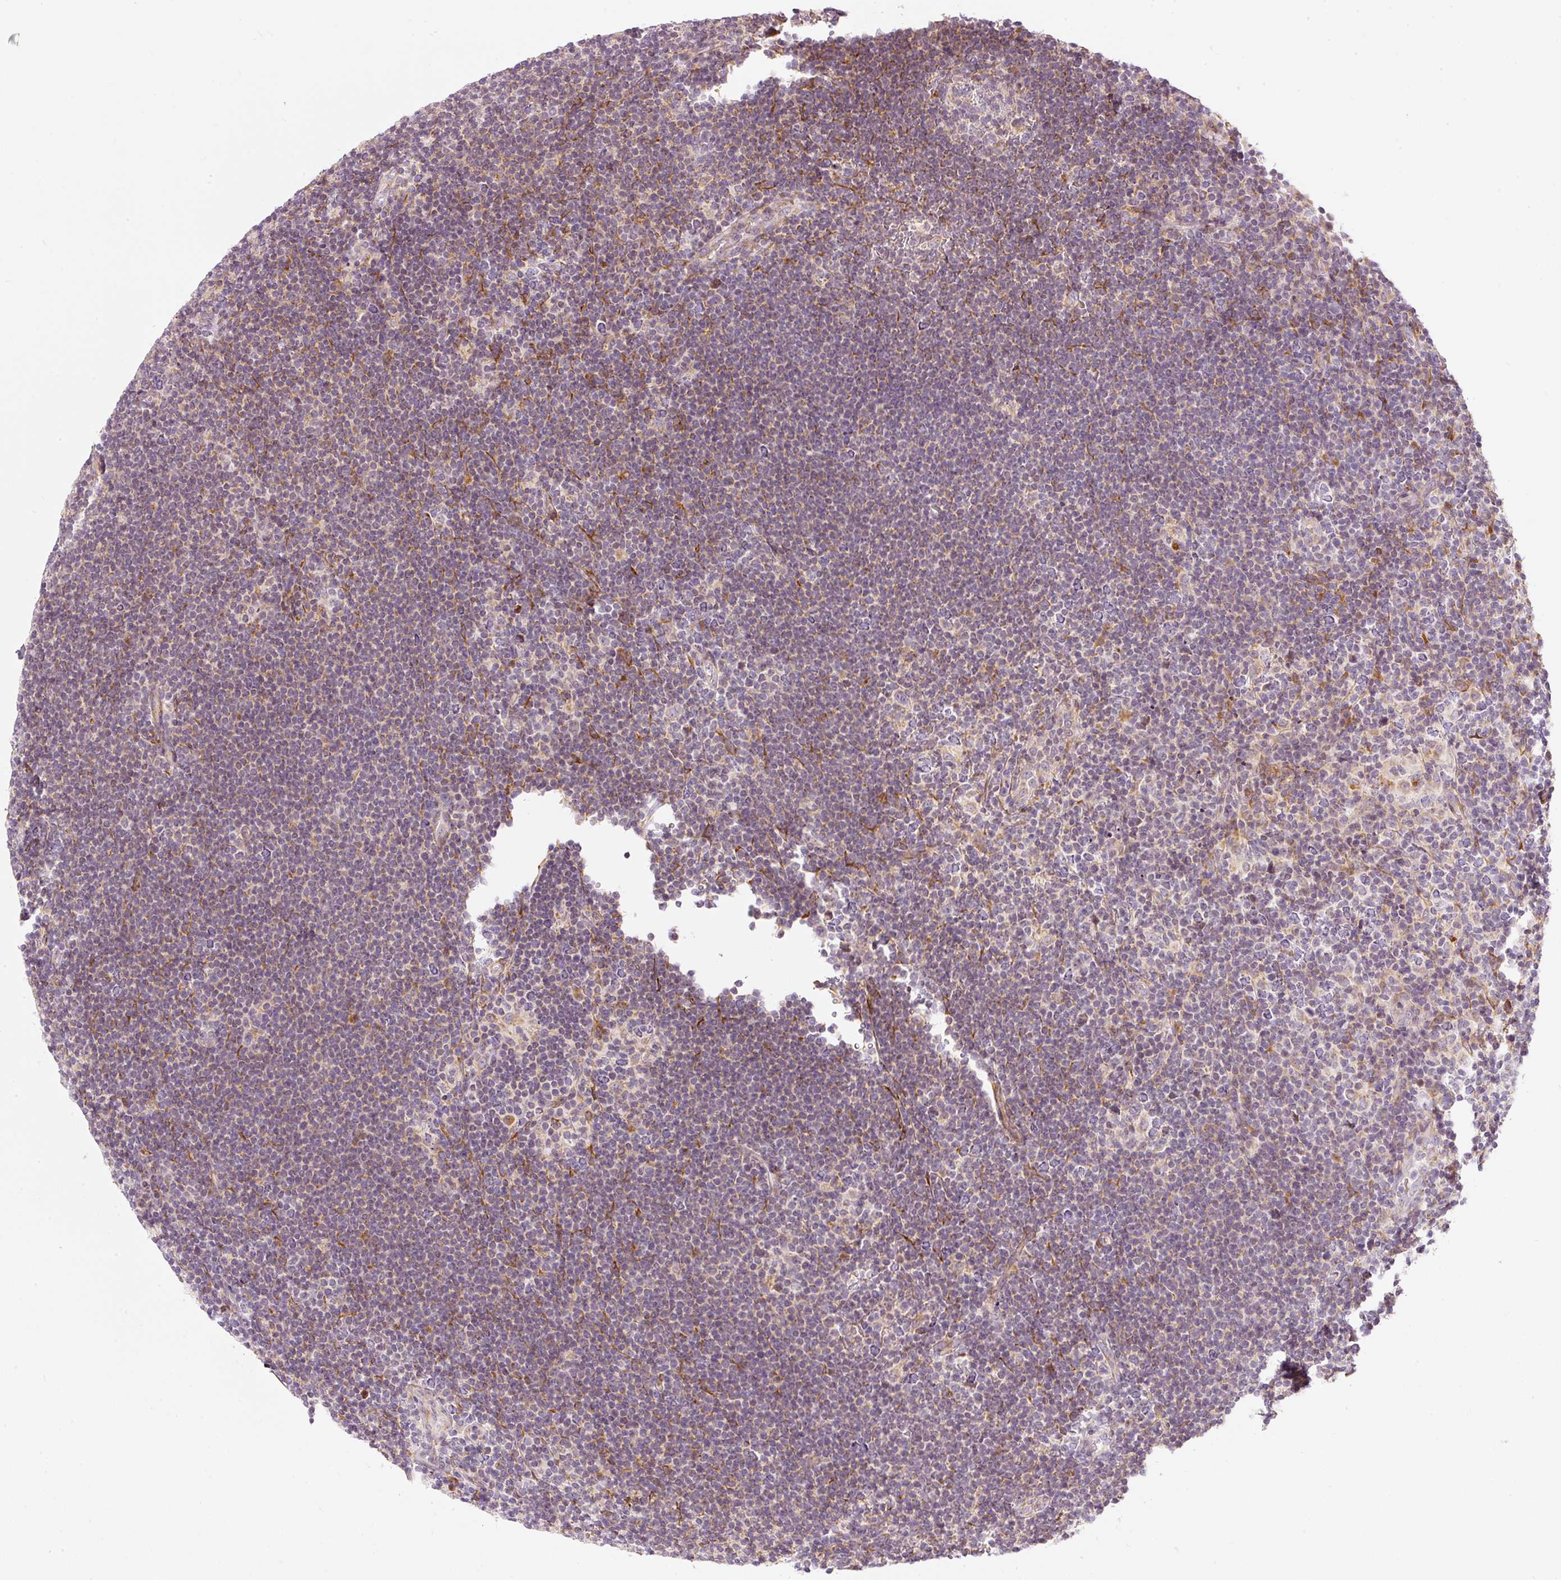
{"staining": {"intensity": "negative", "quantity": "none", "location": "none"}, "tissue": "lymphoma", "cell_type": "Tumor cells", "image_type": "cancer", "snomed": [{"axis": "morphology", "description": "Hodgkin's disease, NOS"}, {"axis": "topography", "description": "Lymph node"}], "caption": "Hodgkin's disease was stained to show a protein in brown. There is no significant positivity in tumor cells. The staining is performed using DAB (3,3'-diaminobenzidine) brown chromogen with nuclei counter-stained in using hematoxylin.", "gene": "SNAPC5", "patient": {"sex": "female", "age": 57}}